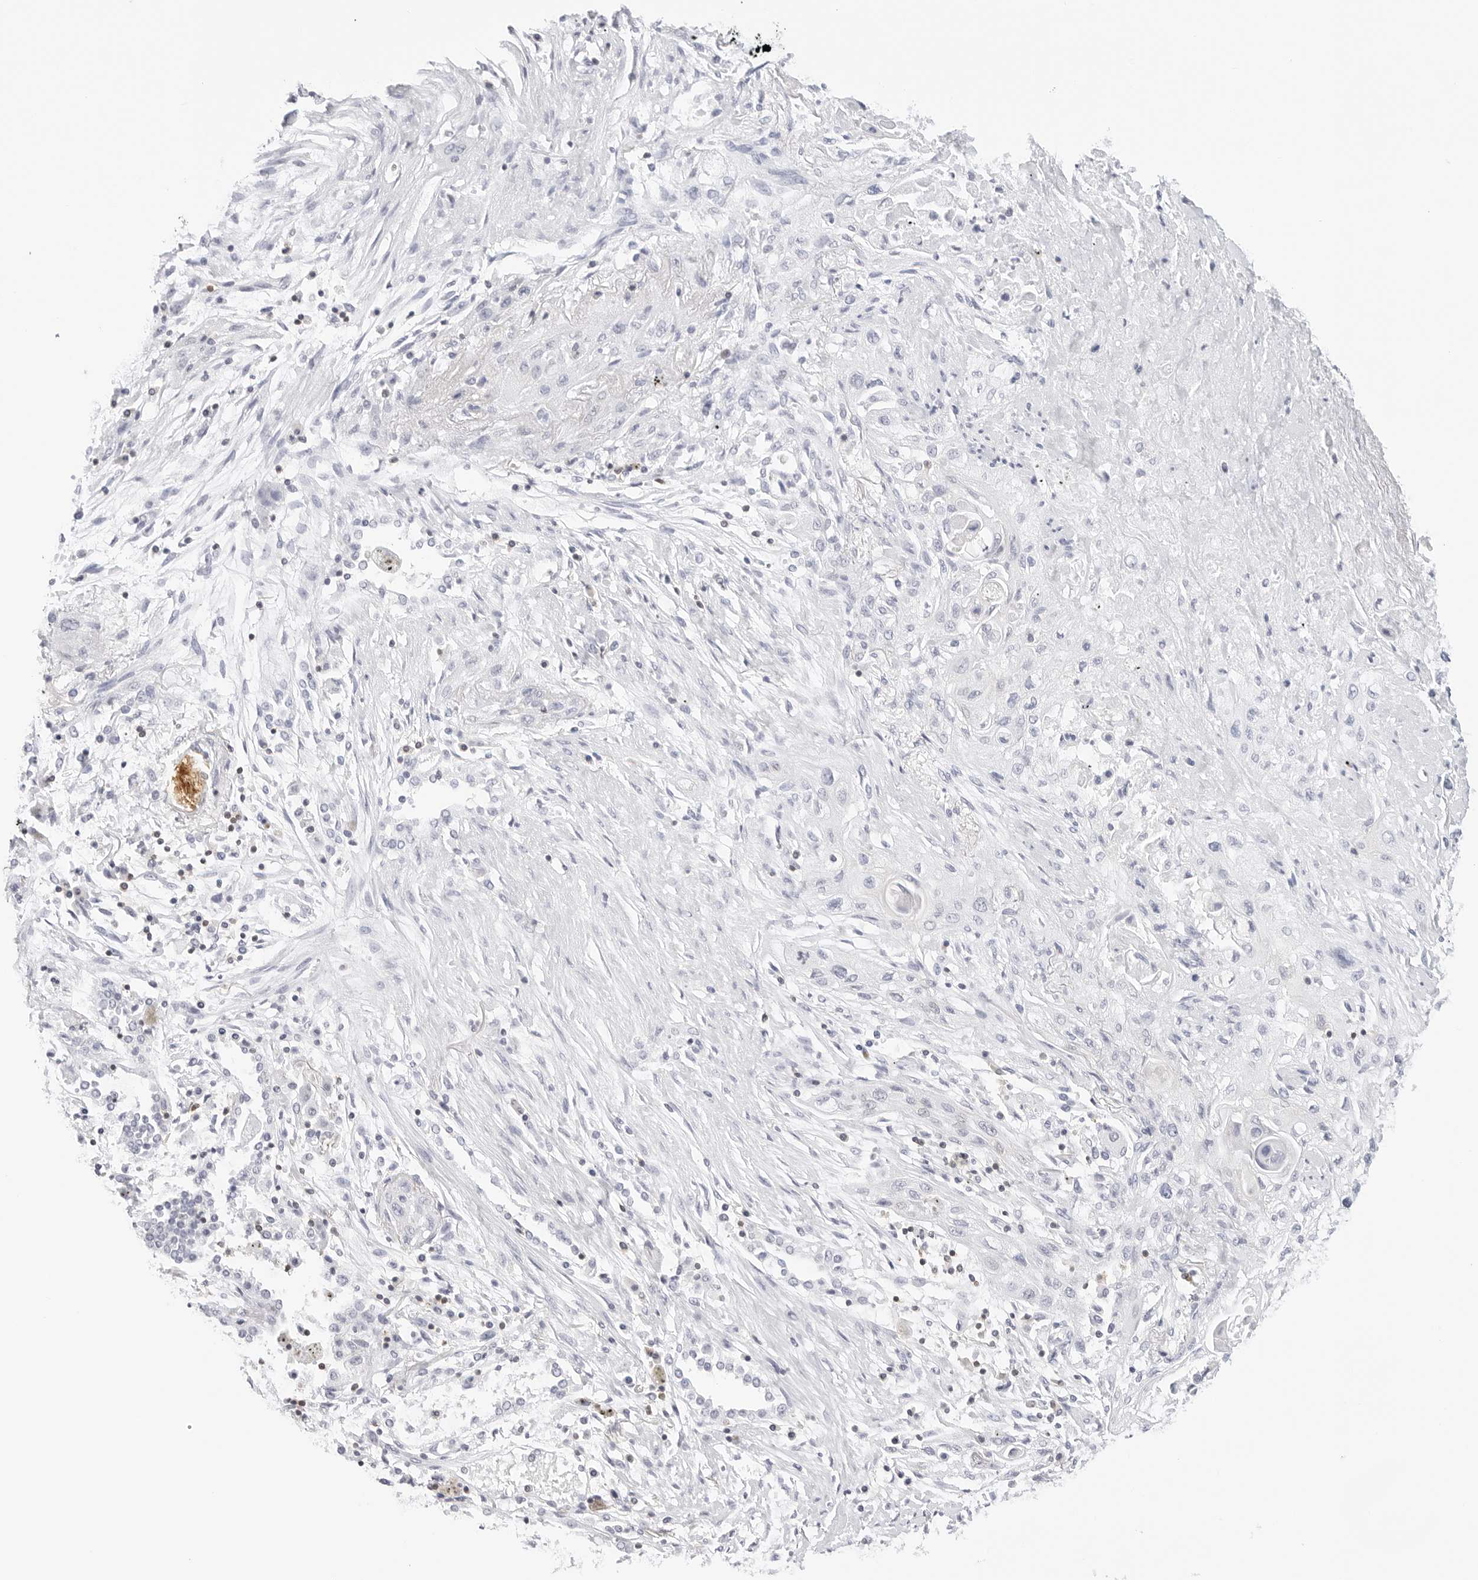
{"staining": {"intensity": "negative", "quantity": "none", "location": "none"}, "tissue": "lung cancer", "cell_type": "Tumor cells", "image_type": "cancer", "snomed": [{"axis": "morphology", "description": "Squamous cell carcinoma, NOS"}, {"axis": "topography", "description": "Lung"}], "caption": "DAB (3,3'-diaminobenzidine) immunohistochemical staining of human lung cancer (squamous cell carcinoma) reveals no significant expression in tumor cells.", "gene": "SLC9A3R1", "patient": {"sex": "female", "age": 47}}